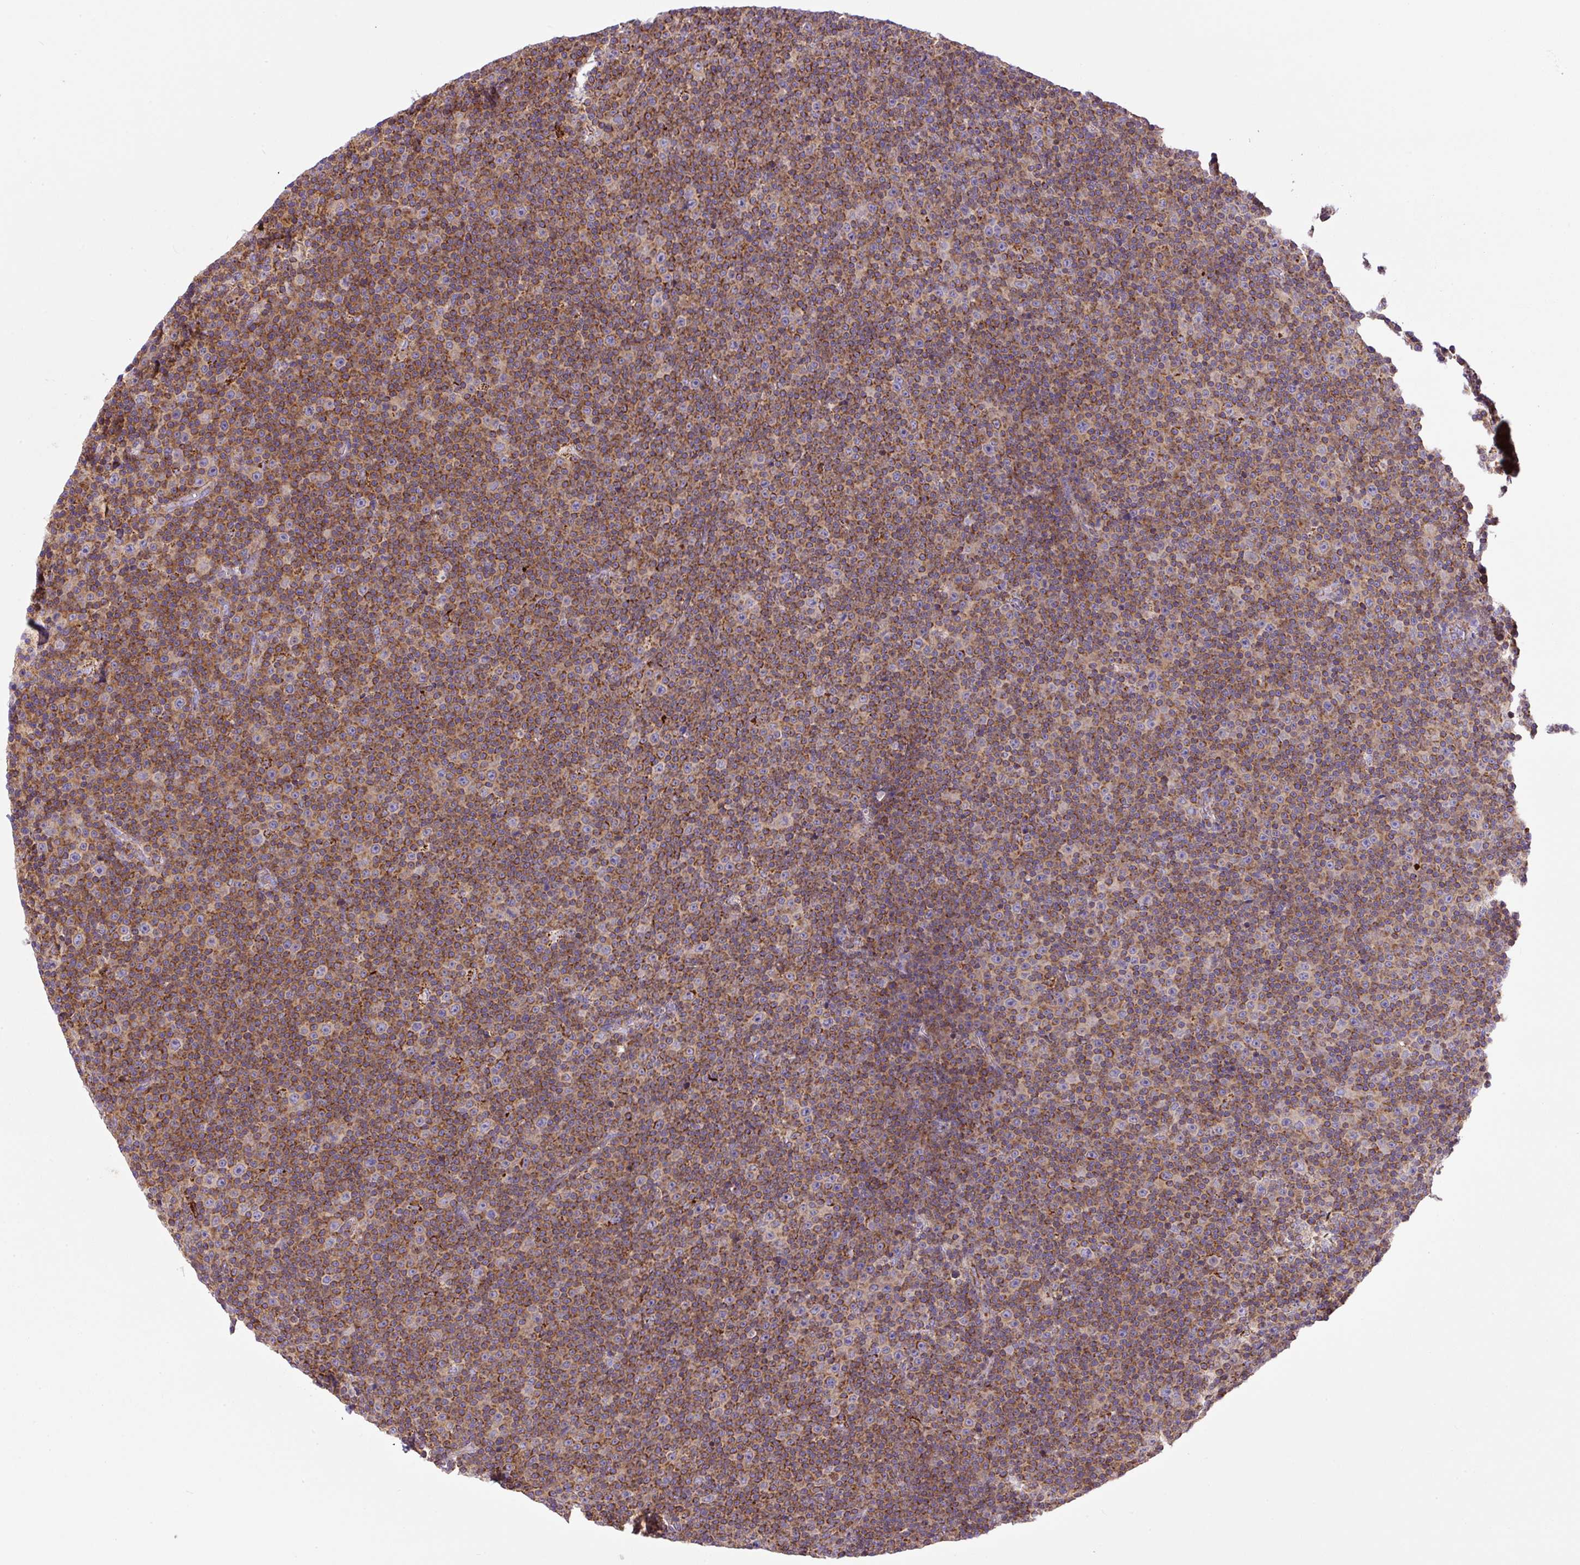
{"staining": {"intensity": "moderate", "quantity": ">75%", "location": "cytoplasmic/membranous"}, "tissue": "lymphoma", "cell_type": "Tumor cells", "image_type": "cancer", "snomed": [{"axis": "morphology", "description": "Malignant lymphoma, non-Hodgkin's type, Low grade"}, {"axis": "topography", "description": "Lymph node"}], "caption": "This micrograph shows immunohistochemistry (IHC) staining of low-grade malignant lymphoma, non-Hodgkin's type, with medium moderate cytoplasmic/membranous staining in about >75% of tumor cells.", "gene": "NF1", "patient": {"sex": "female", "age": 67}}